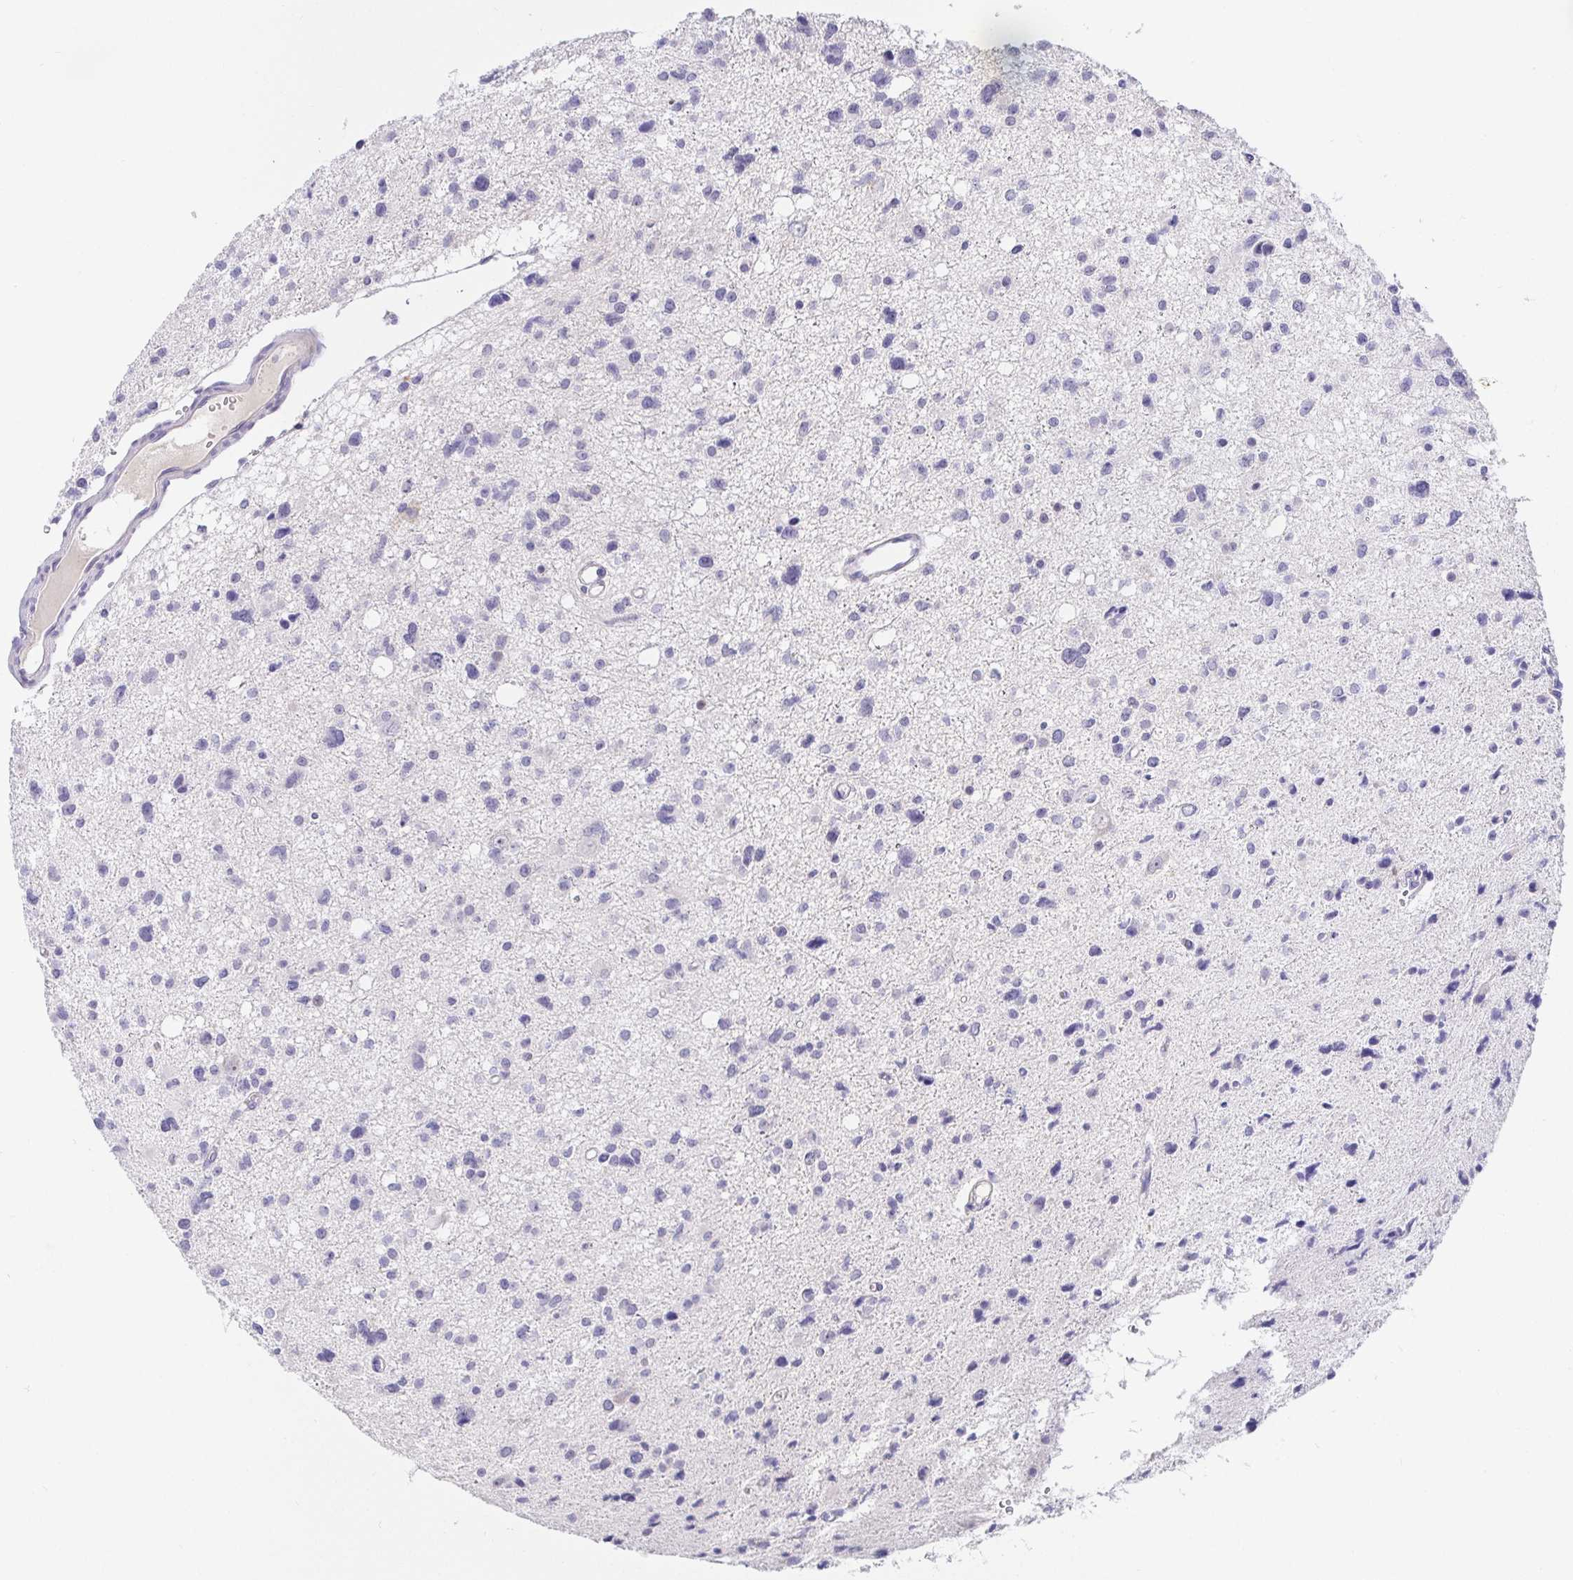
{"staining": {"intensity": "negative", "quantity": "none", "location": "none"}, "tissue": "glioma", "cell_type": "Tumor cells", "image_type": "cancer", "snomed": [{"axis": "morphology", "description": "Glioma, malignant, High grade"}, {"axis": "topography", "description": "Brain"}], "caption": "Micrograph shows no significant protein positivity in tumor cells of malignant high-grade glioma. (Brightfield microscopy of DAB (3,3'-diaminobenzidine) IHC at high magnification).", "gene": "KBTBD13", "patient": {"sex": "male", "age": 23}}